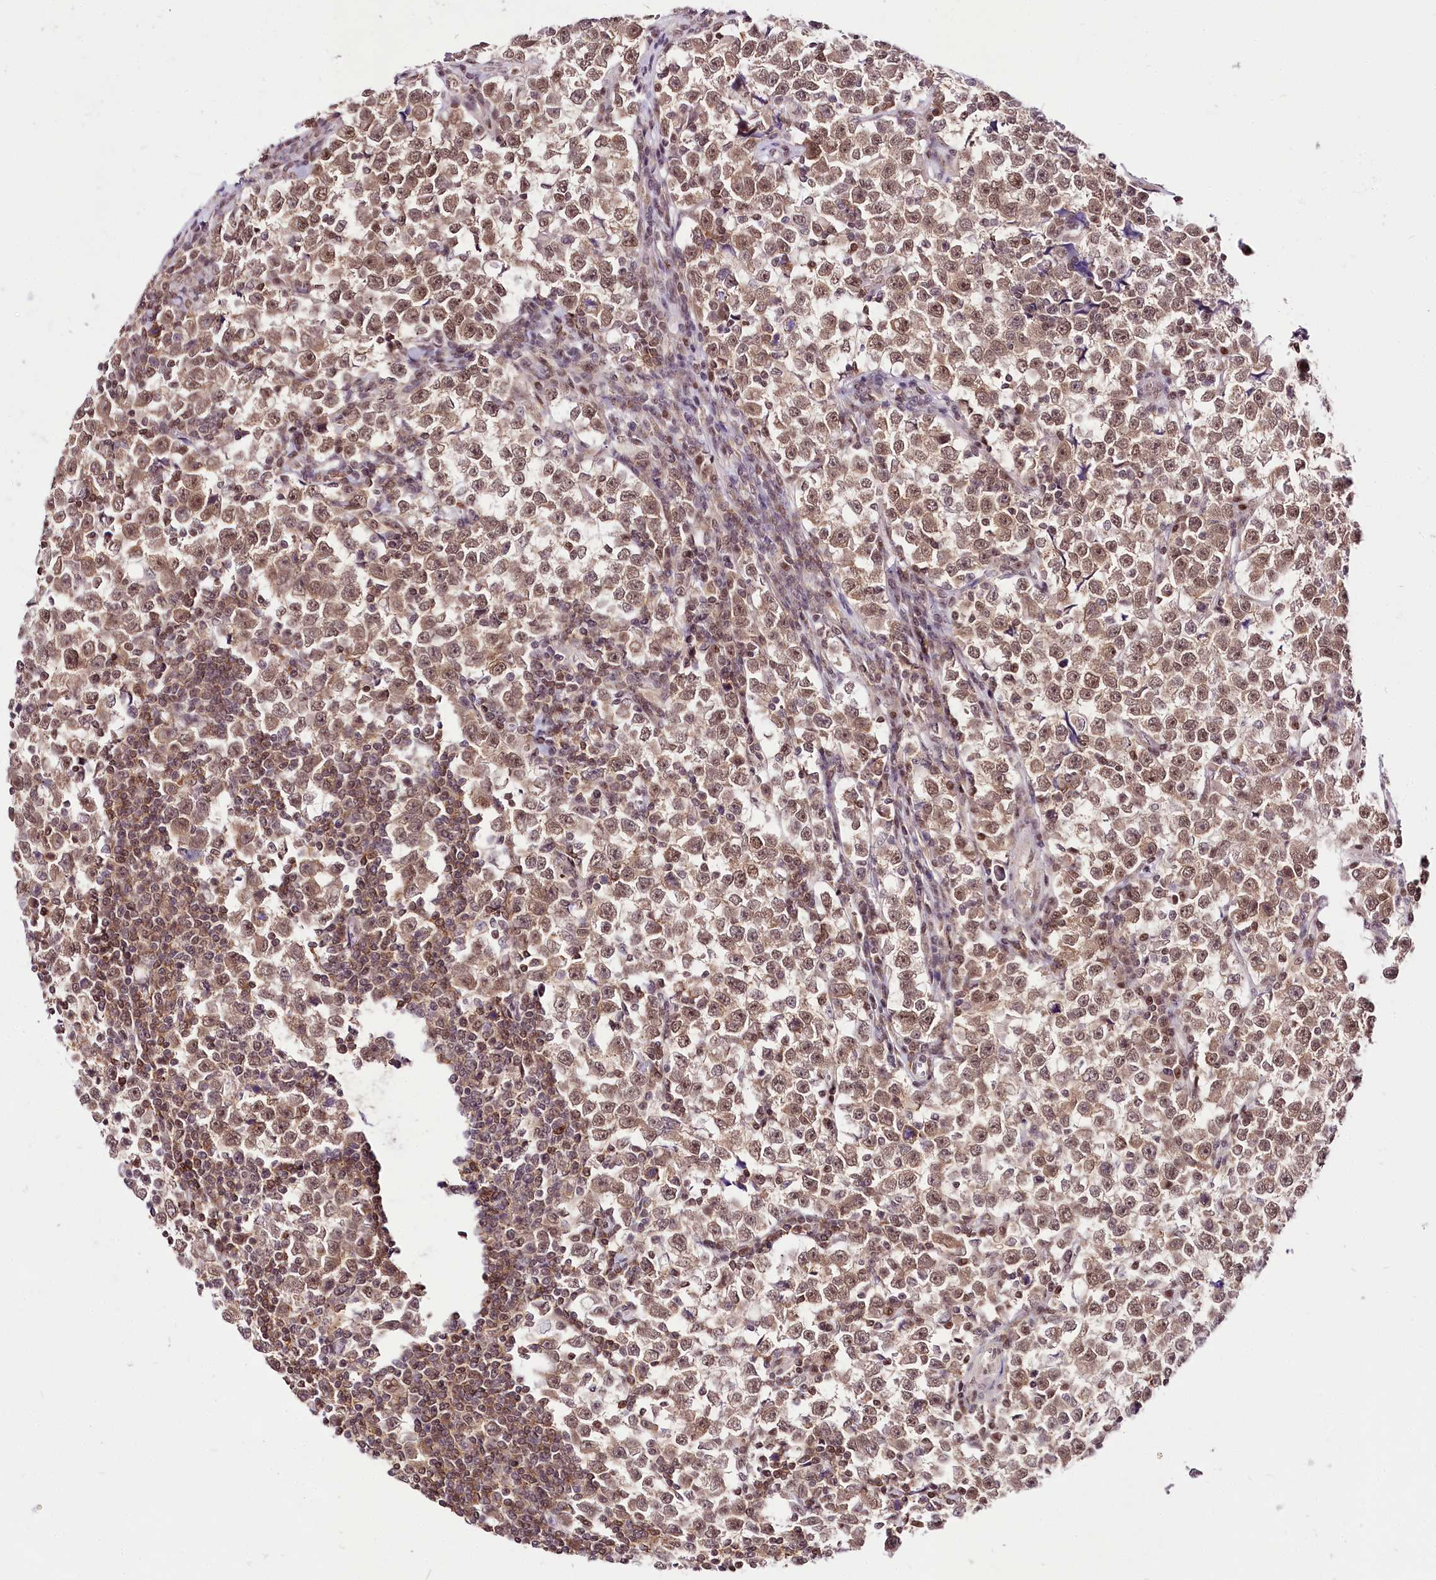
{"staining": {"intensity": "moderate", "quantity": ">75%", "location": "nuclear"}, "tissue": "testis cancer", "cell_type": "Tumor cells", "image_type": "cancer", "snomed": [{"axis": "morphology", "description": "Normal tissue, NOS"}, {"axis": "morphology", "description": "Seminoma, NOS"}, {"axis": "topography", "description": "Testis"}], "caption": "Moderate nuclear protein positivity is appreciated in about >75% of tumor cells in testis cancer.", "gene": "POLA2", "patient": {"sex": "male", "age": 43}}